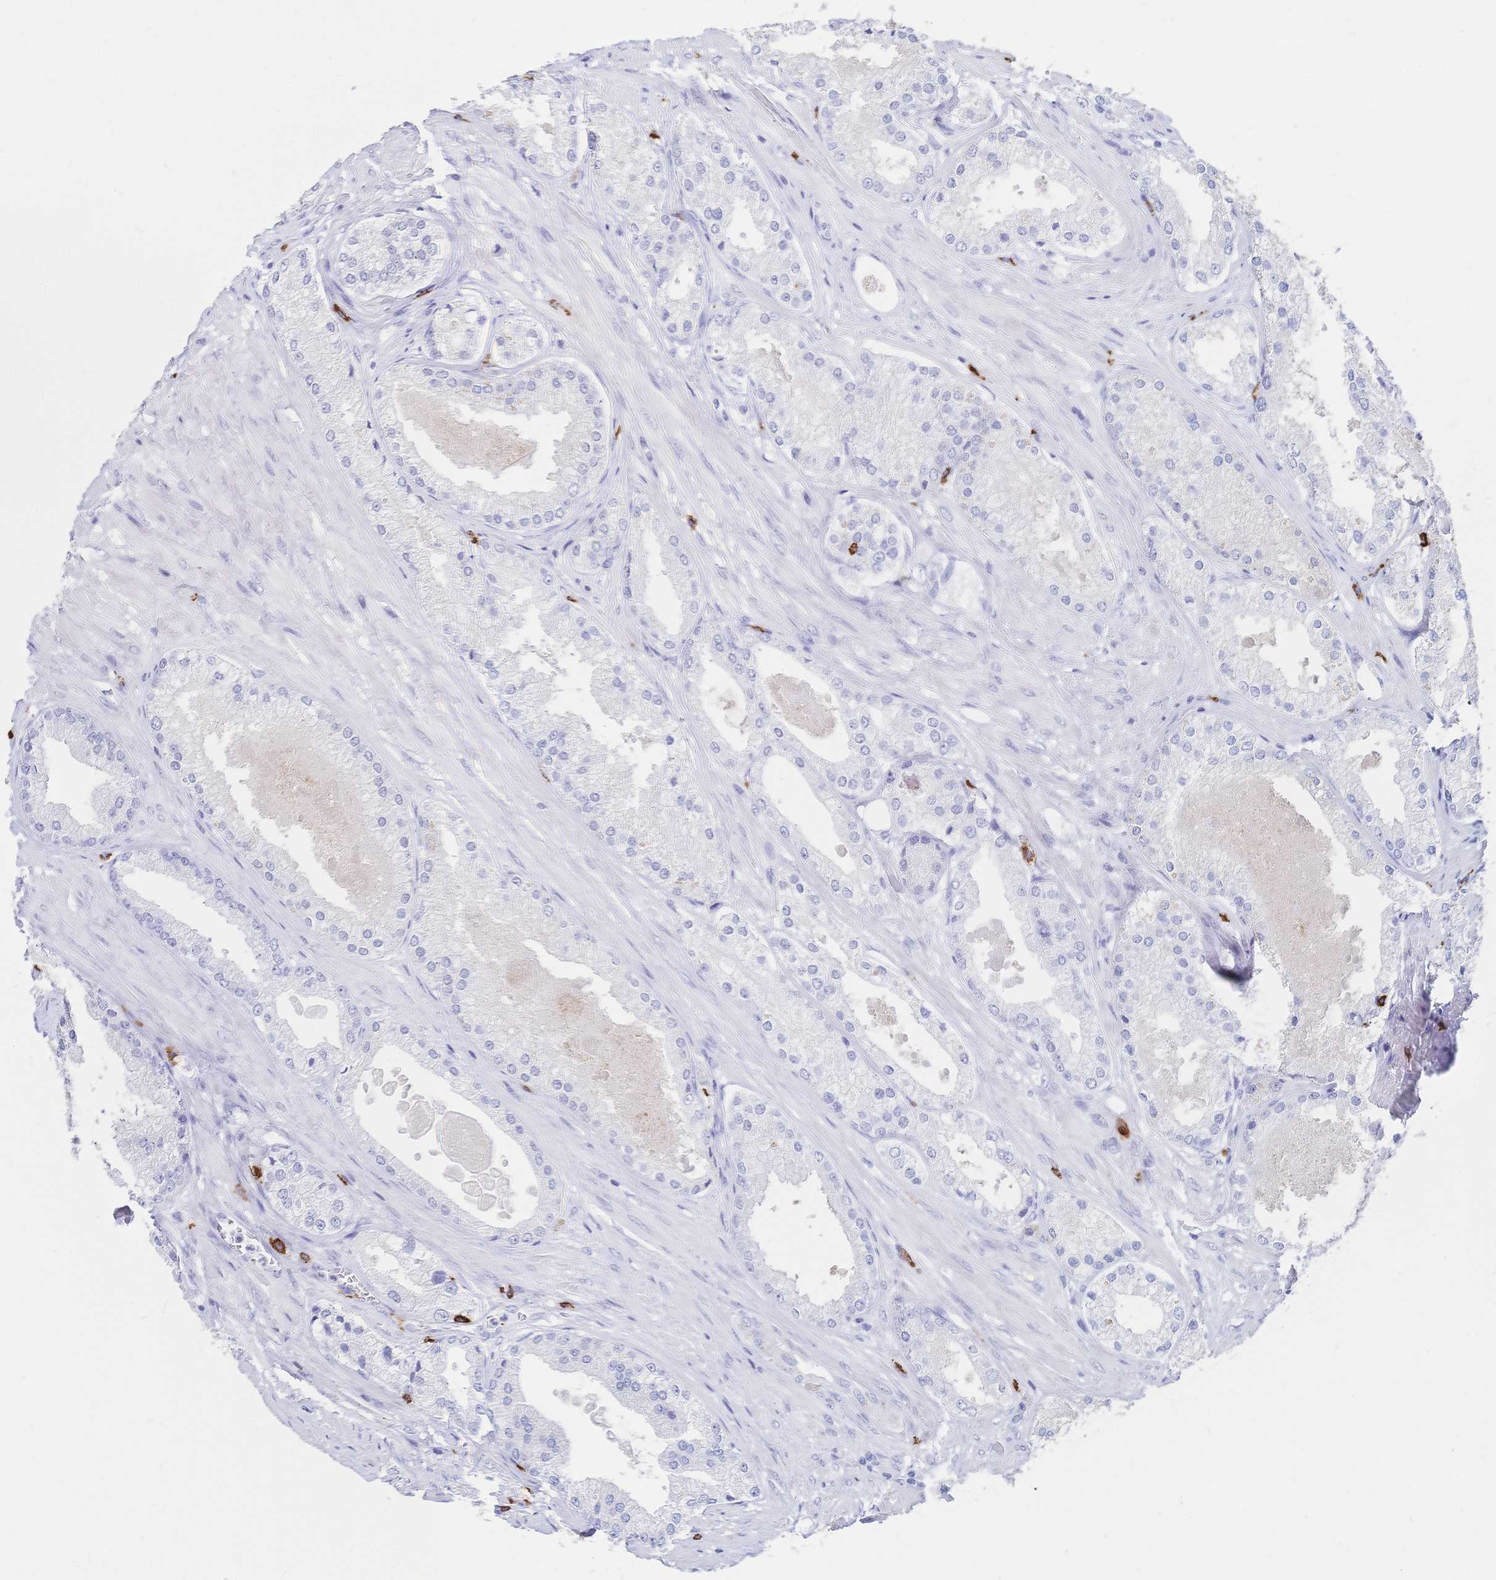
{"staining": {"intensity": "negative", "quantity": "none", "location": "none"}, "tissue": "prostate cancer", "cell_type": "Tumor cells", "image_type": "cancer", "snomed": [{"axis": "morphology", "description": "Adenocarcinoma, Low grade"}, {"axis": "topography", "description": "Prostate"}], "caption": "Micrograph shows no protein expression in tumor cells of prostate adenocarcinoma (low-grade) tissue.", "gene": "IL2RB", "patient": {"sex": "male", "age": 68}}